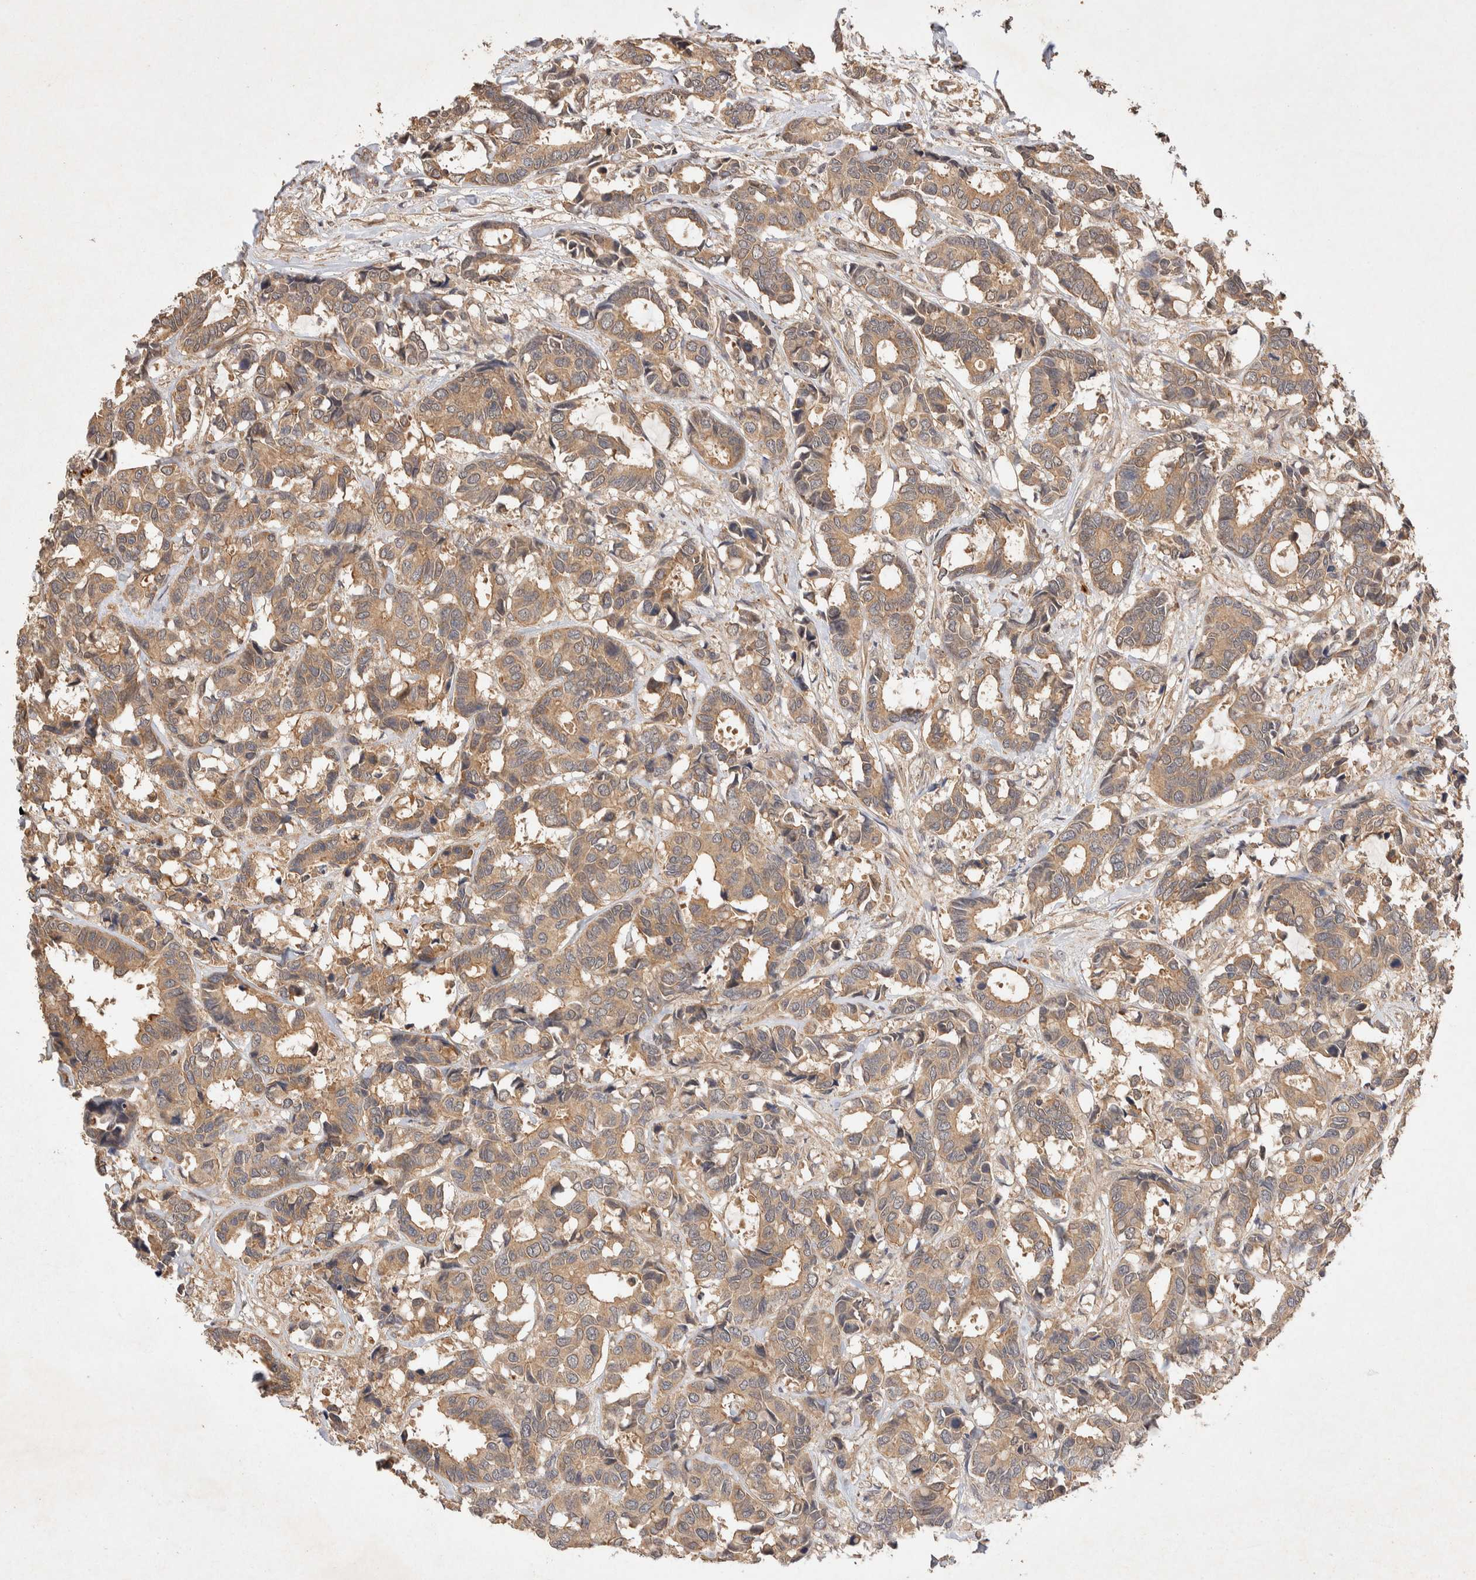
{"staining": {"intensity": "moderate", "quantity": ">75%", "location": "cytoplasmic/membranous"}, "tissue": "breast cancer", "cell_type": "Tumor cells", "image_type": "cancer", "snomed": [{"axis": "morphology", "description": "Duct carcinoma"}, {"axis": "topography", "description": "Breast"}], "caption": "Protein analysis of breast cancer (intraductal carcinoma) tissue shows moderate cytoplasmic/membranous staining in about >75% of tumor cells.", "gene": "NSMAF", "patient": {"sex": "female", "age": 87}}